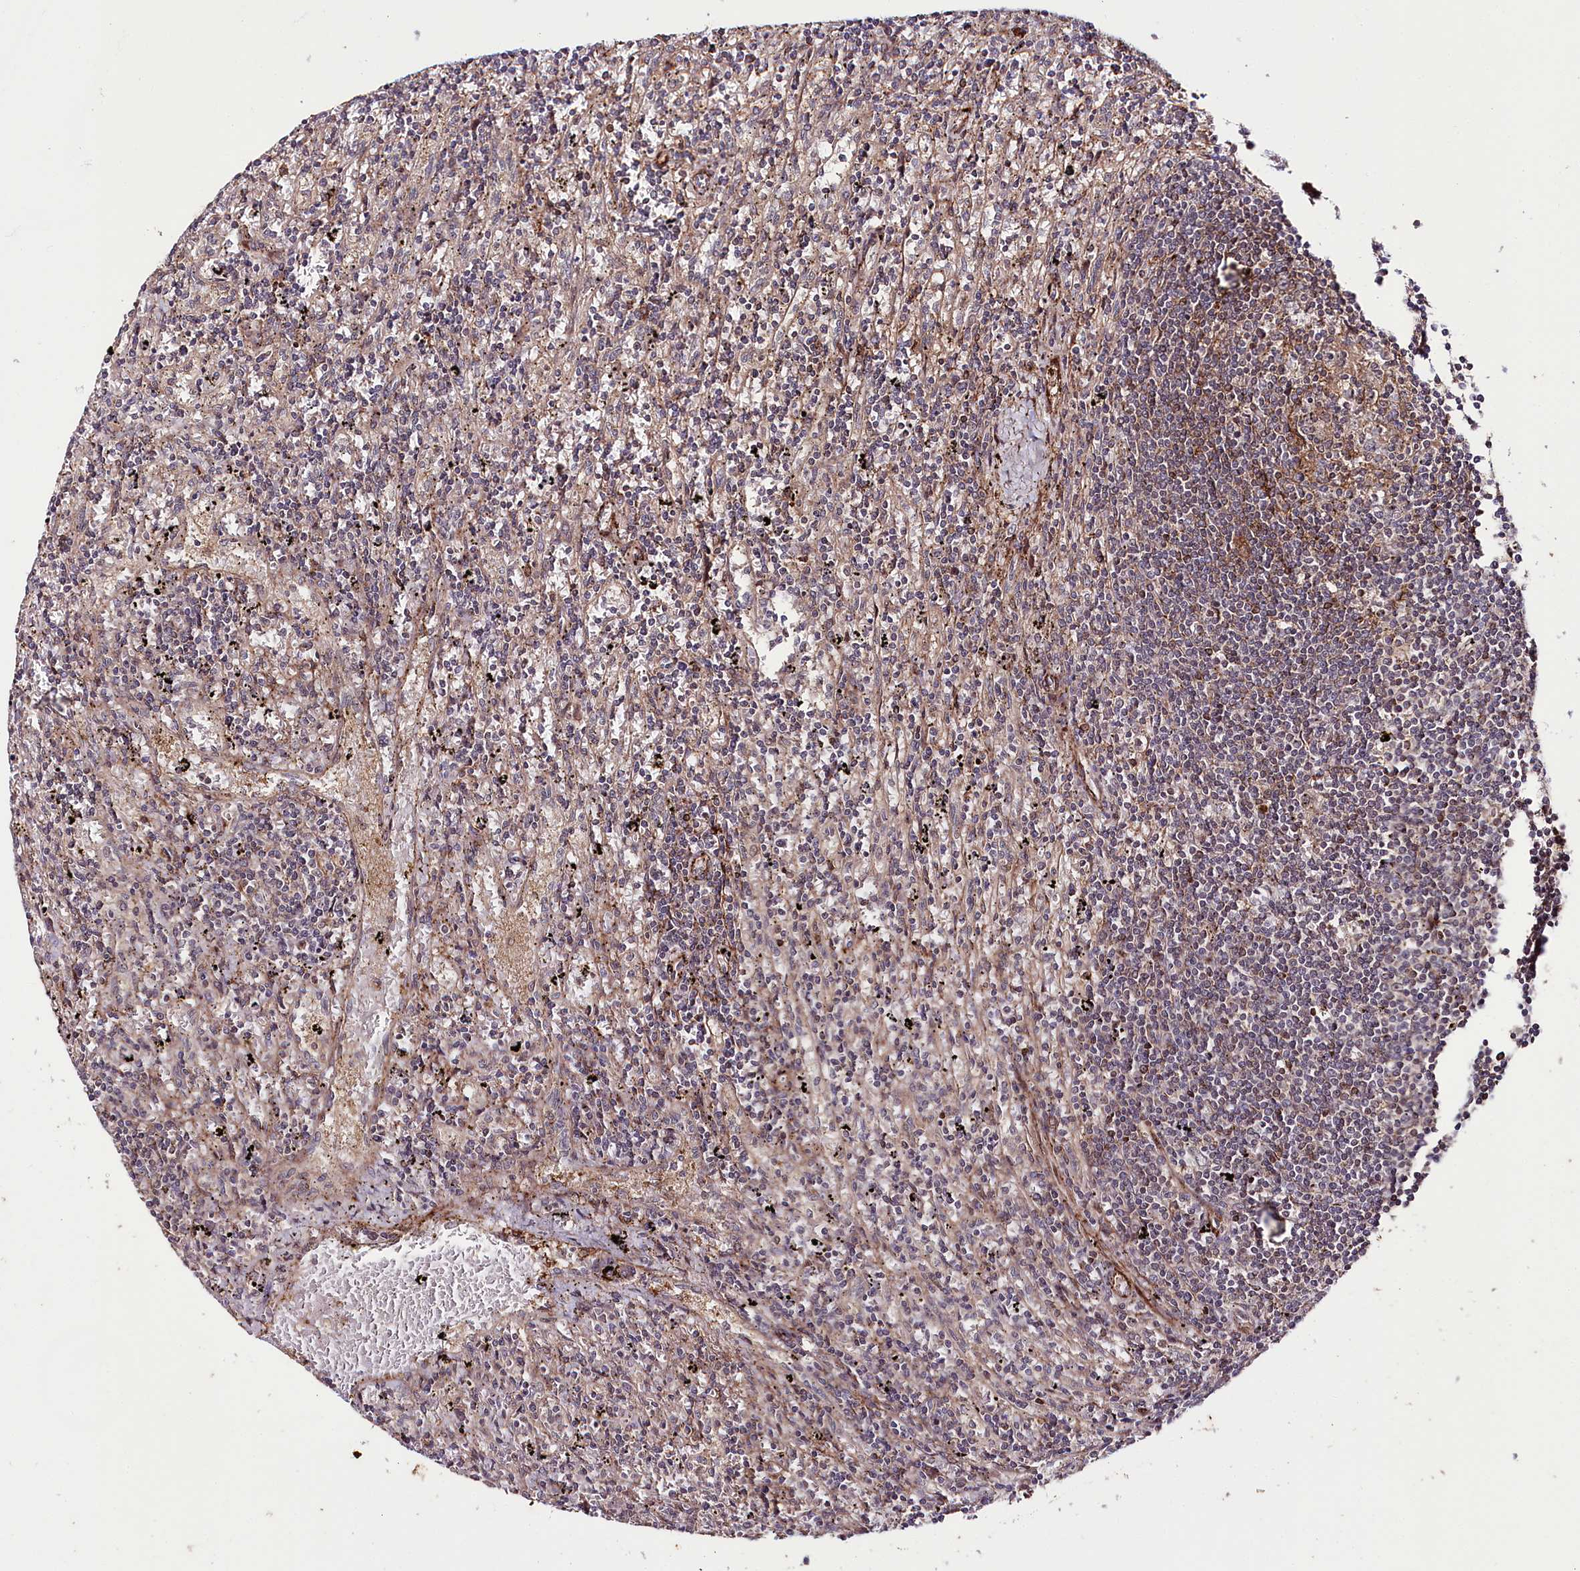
{"staining": {"intensity": "weak", "quantity": "25%-75%", "location": "cytoplasmic/membranous"}, "tissue": "lymphoma", "cell_type": "Tumor cells", "image_type": "cancer", "snomed": [{"axis": "morphology", "description": "Malignant lymphoma, non-Hodgkin's type, Low grade"}, {"axis": "topography", "description": "Spleen"}], "caption": "Immunohistochemical staining of human low-grade malignant lymphoma, non-Hodgkin's type demonstrates low levels of weak cytoplasmic/membranous positivity in approximately 25%-75% of tumor cells.", "gene": "PHLDB1", "patient": {"sex": "male", "age": 76}}